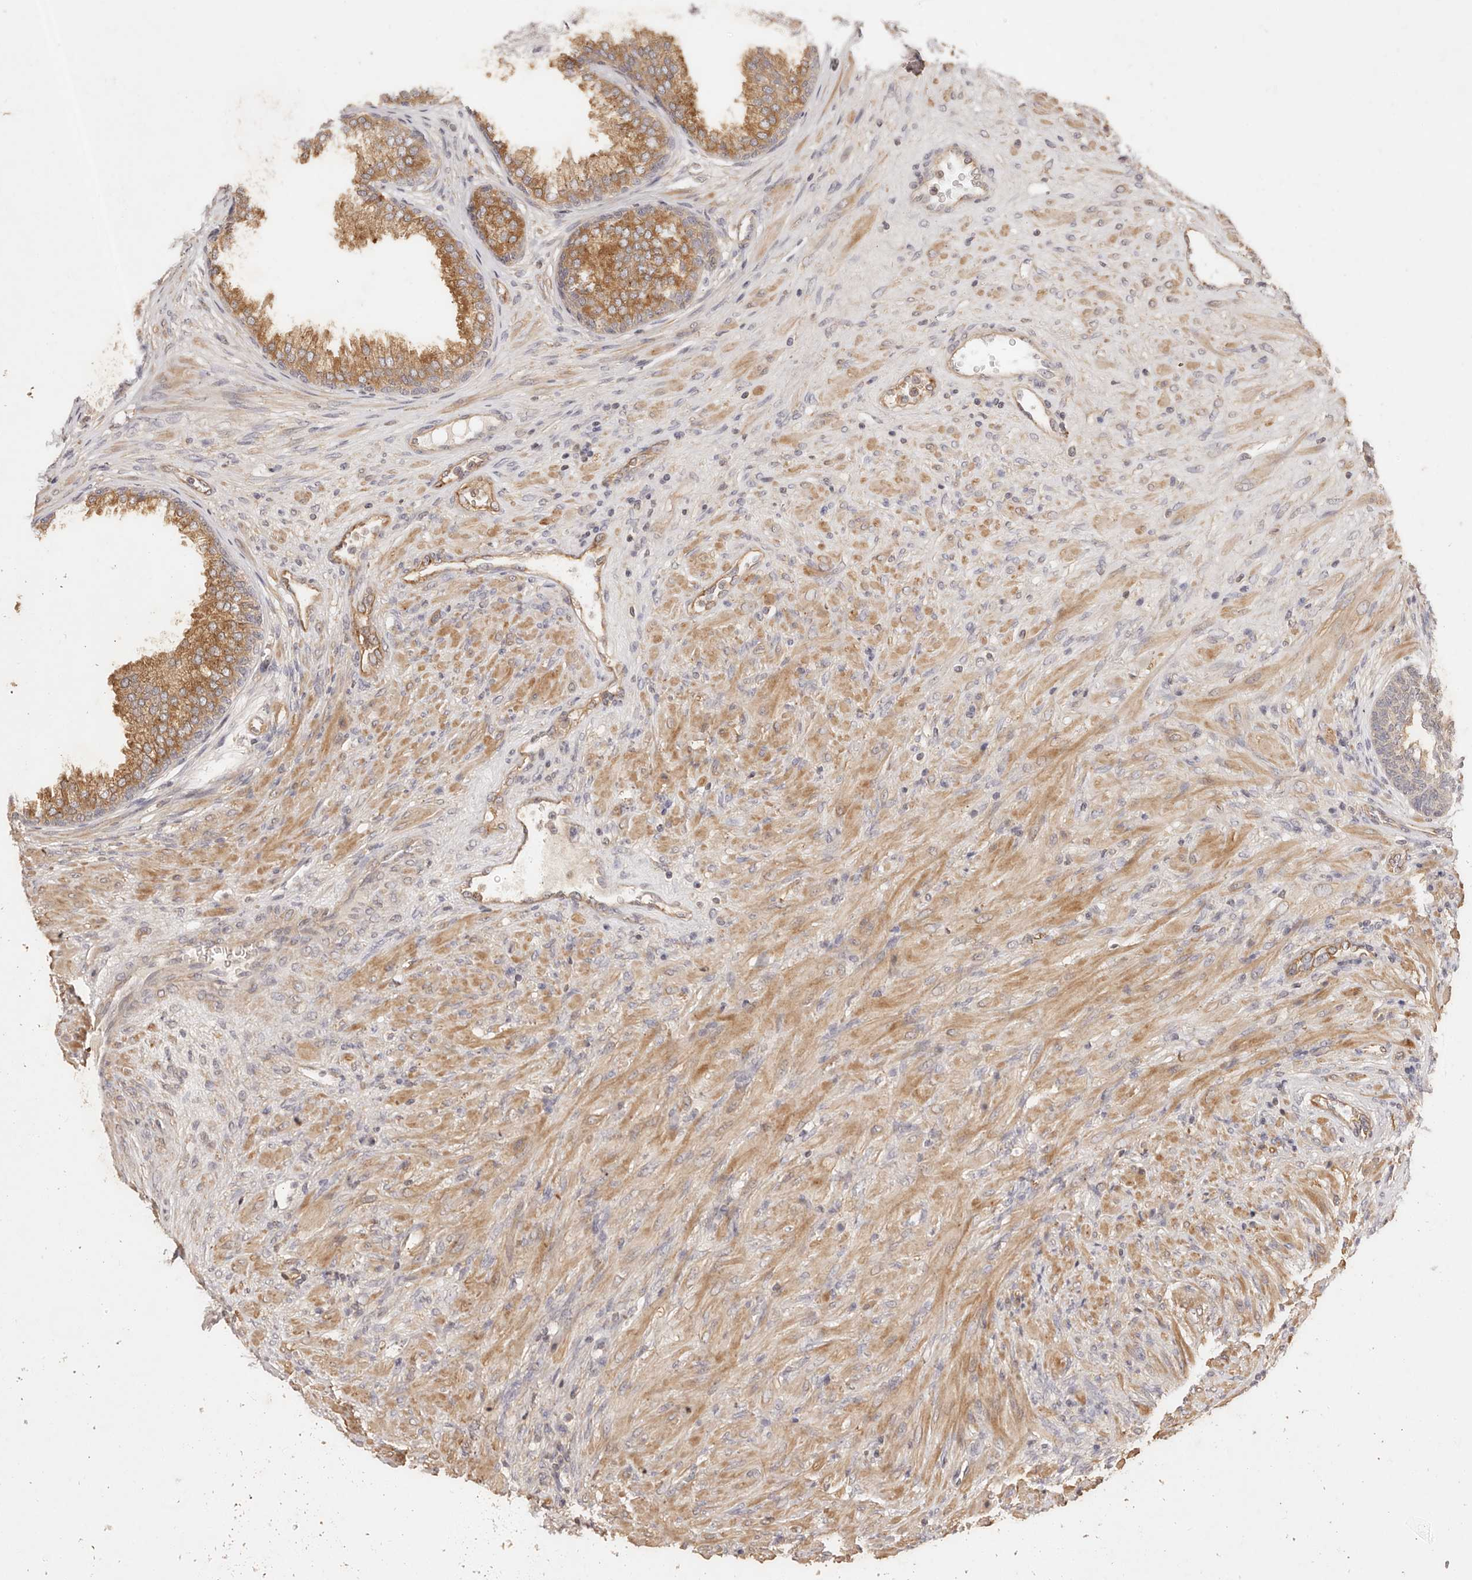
{"staining": {"intensity": "moderate", "quantity": ">75%", "location": "cytoplasmic/membranous"}, "tissue": "prostate", "cell_type": "Glandular cells", "image_type": "normal", "snomed": [{"axis": "morphology", "description": "Normal tissue, NOS"}, {"axis": "topography", "description": "Prostate"}], "caption": "This histopathology image shows immunohistochemistry staining of normal human prostate, with medium moderate cytoplasmic/membranous staining in approximately >75% of glandular cells.", "gene": "CCL14", "patient": {"sex": "male", "age": 76}}